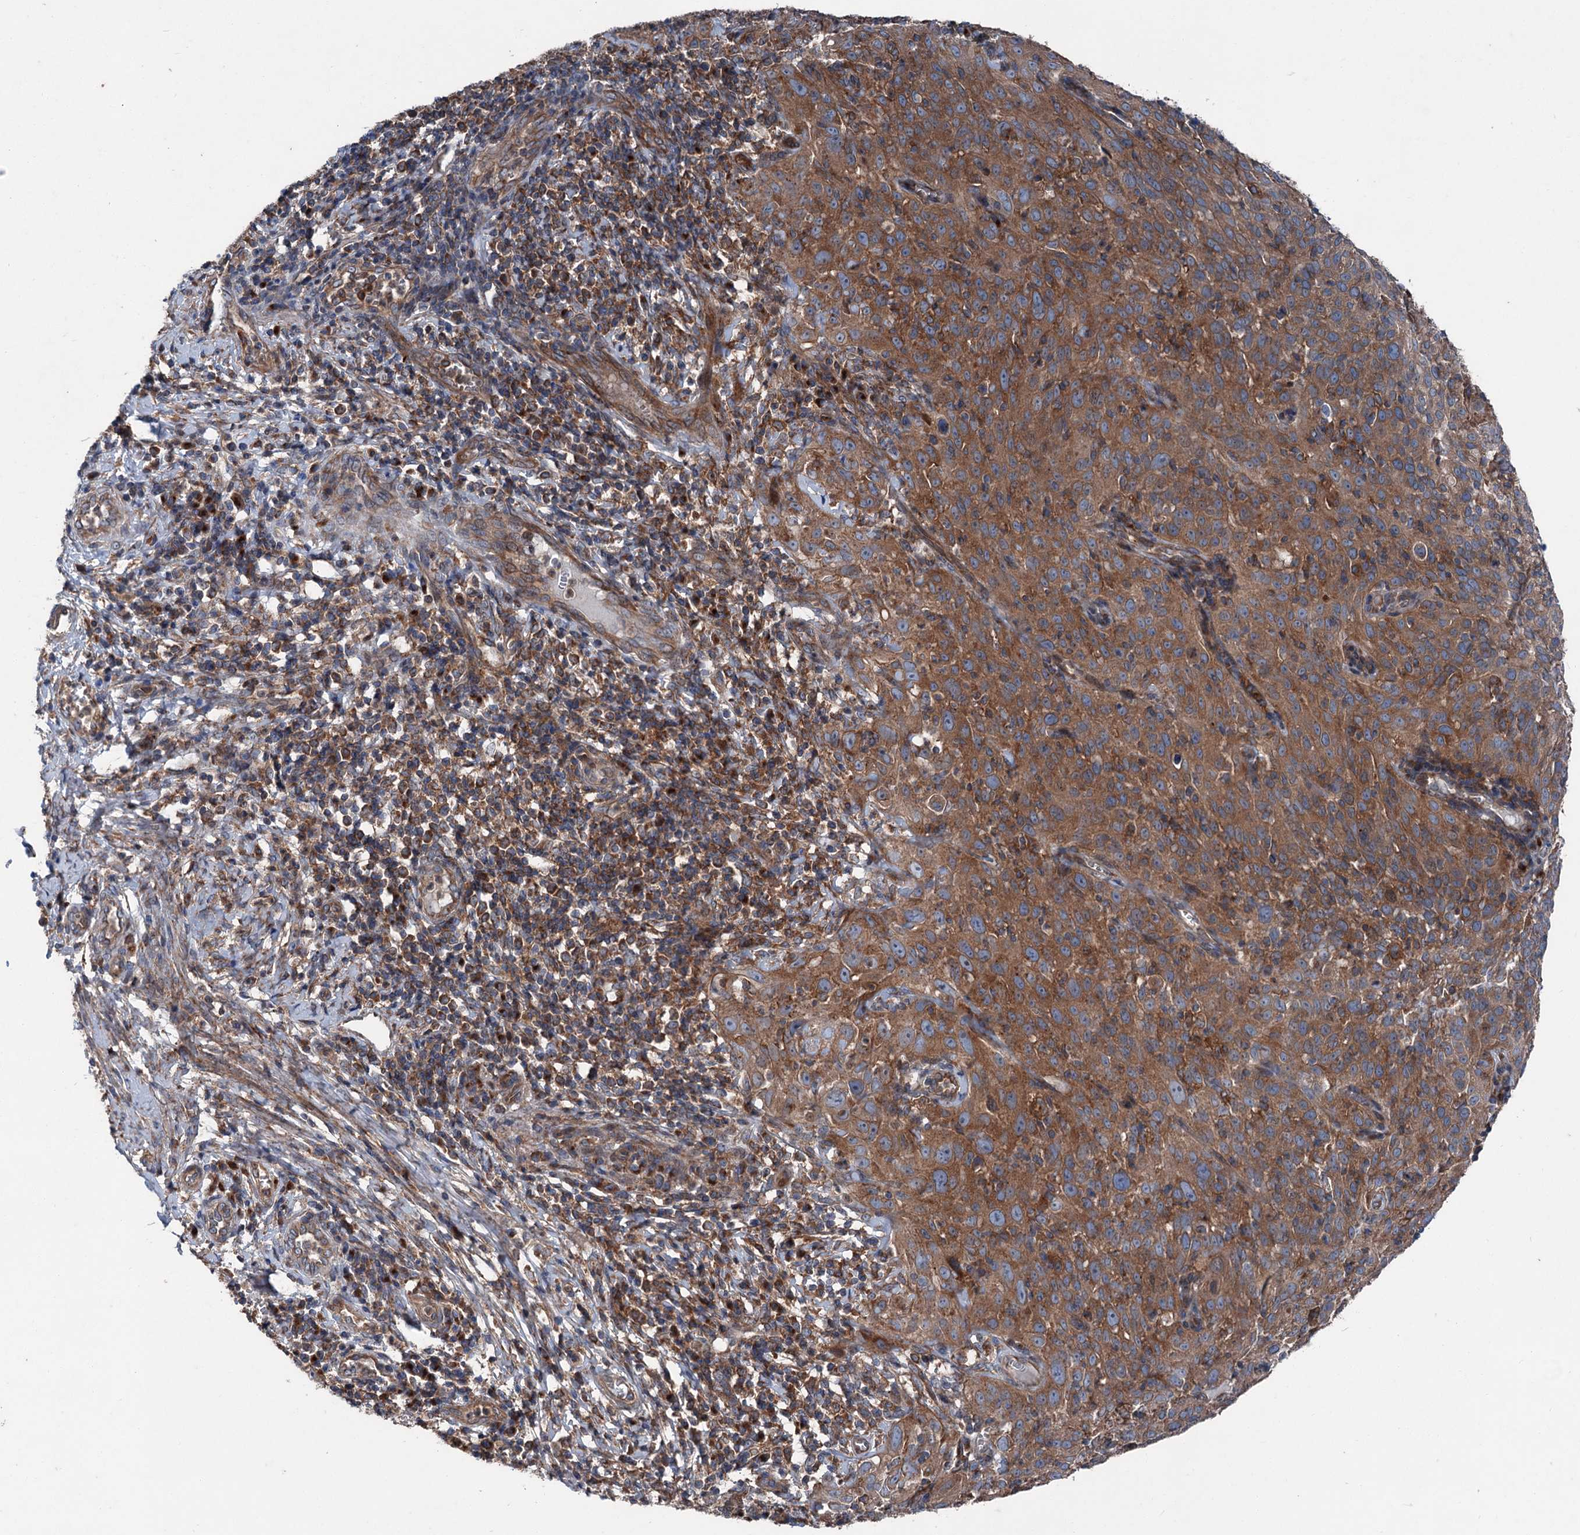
{"staining": {"intensity": "moderate", "quantity": ">75%", "location": "cytoplasmic/membranous"}, "tissue": "cervical cancer", "cell_type": "Tumor cells", "image_type": "cancer", "snomed": [{"axis": "morphology", "description": "Squamous cell carcinoma, NOS"}, {"axis": "topography", "description": "Cervix"}], "caption": "DAB immunohistochemical staining of human squamous cell carcinoma (cervical) demonstrates moderate cytoplasmic/membranous protein expression in about >75% of tumor cells.", "gene": "RUFY1", "patient": {"sex": "female", "age": 31}}